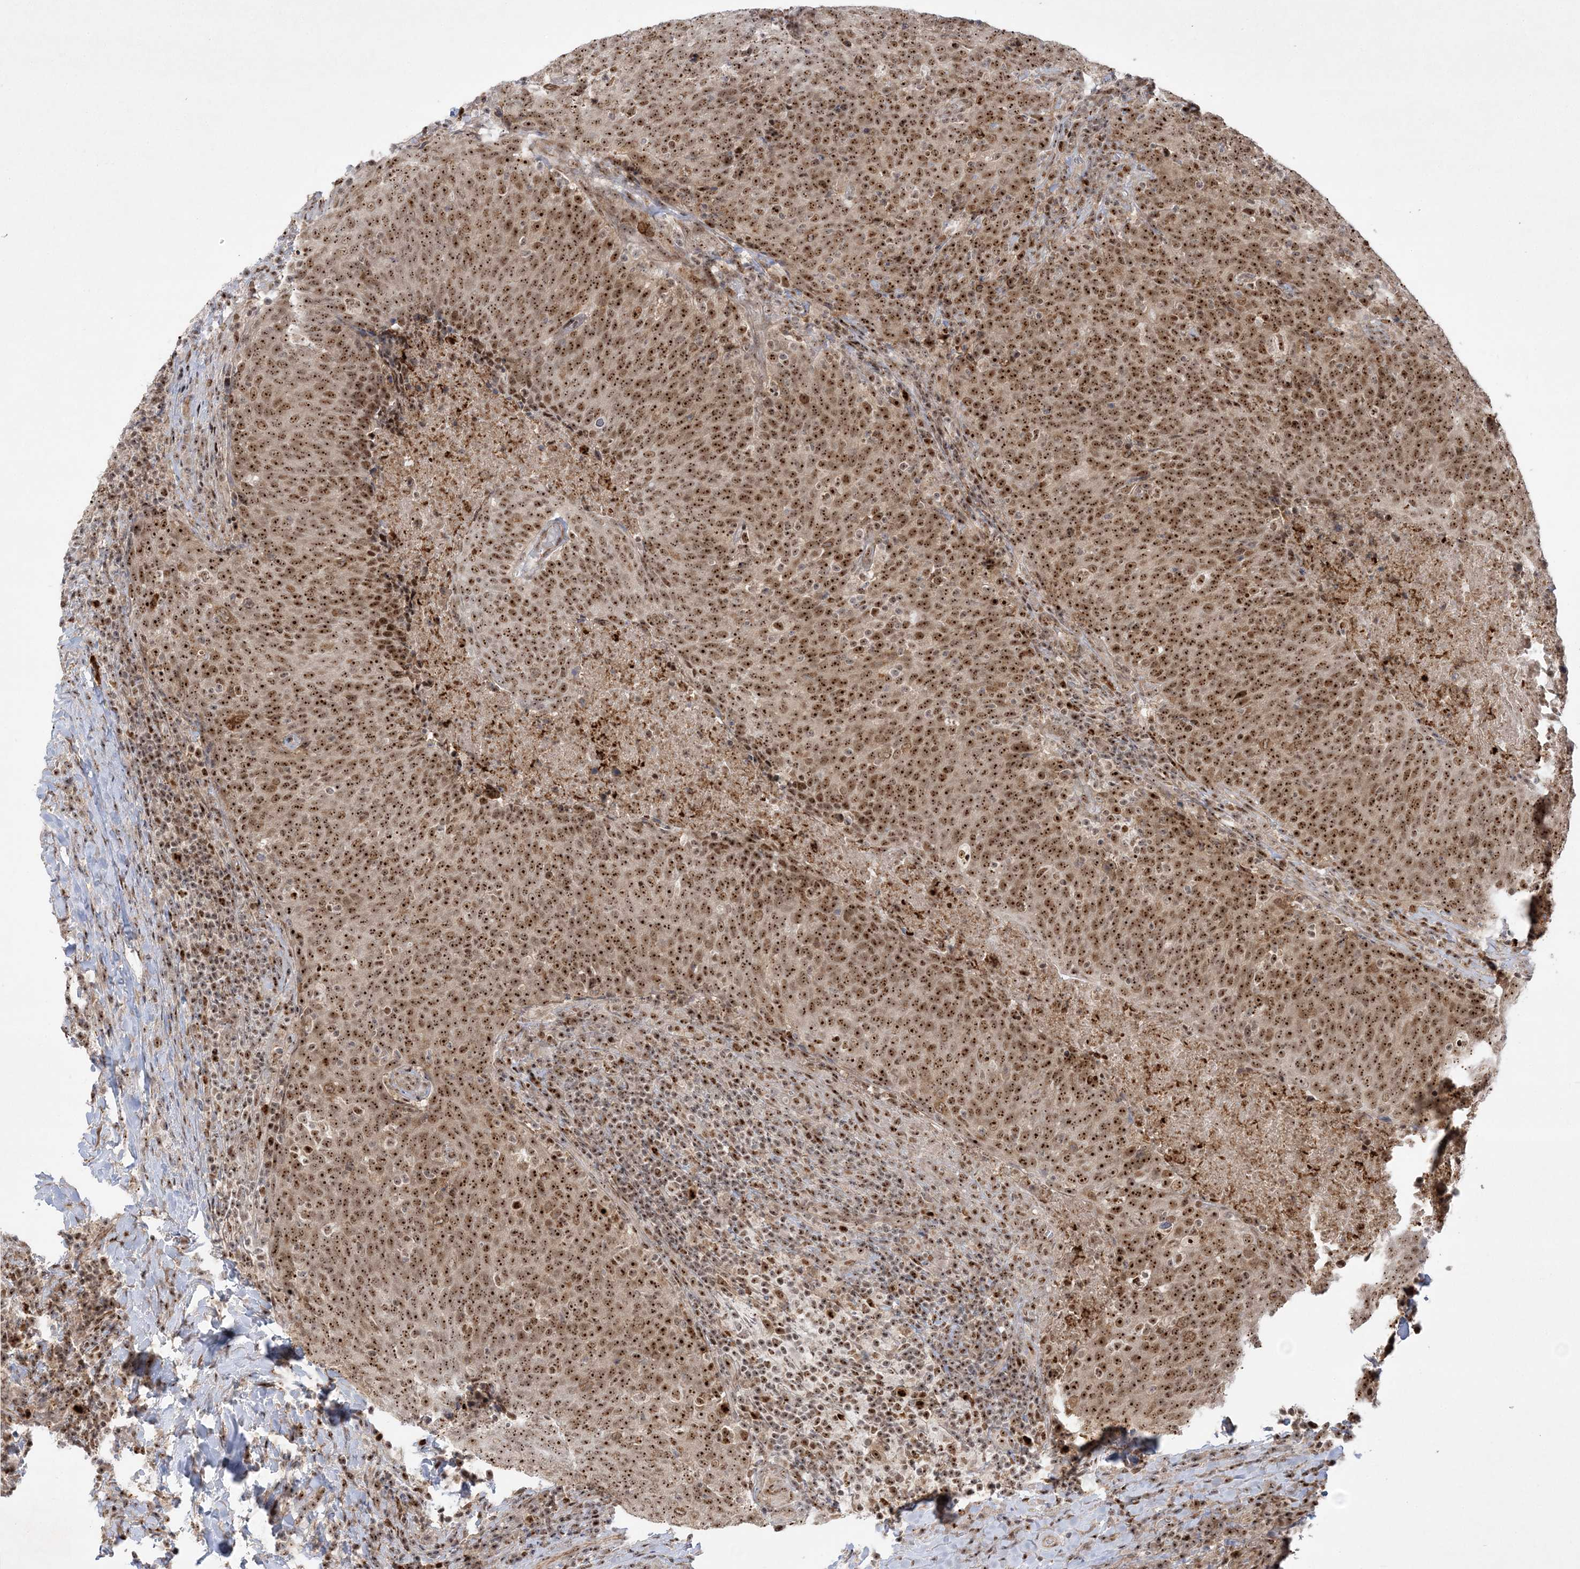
{"staining": {"intensity": "strong", "quantity": ">75%", "location": "cytoplasmic/membranous,nuclear"}, "tissue": "head and neck cancer", "cell_type": "Tumor cells", "image_type": "cancer", "snomed": [{"axis": "morphology", "description": "Squamous cell carcinoma, NOS"}, {"axis": "morphology", "description": "Squamous cell carcinoma, metastatic, NOS"}, {"axis": "topography", "description": "Lymph node"}, {"axis": "topography", "description": "Head-Neck"}], "caption": "The histopathology image exhibits a brown stain indicating the presence of a protein in the cytoplasmic/membranous and nuclear of tumor cells in head and neck cancer.", "gene": "NPM3", "patient": {"sex": "male", "age": 62}}